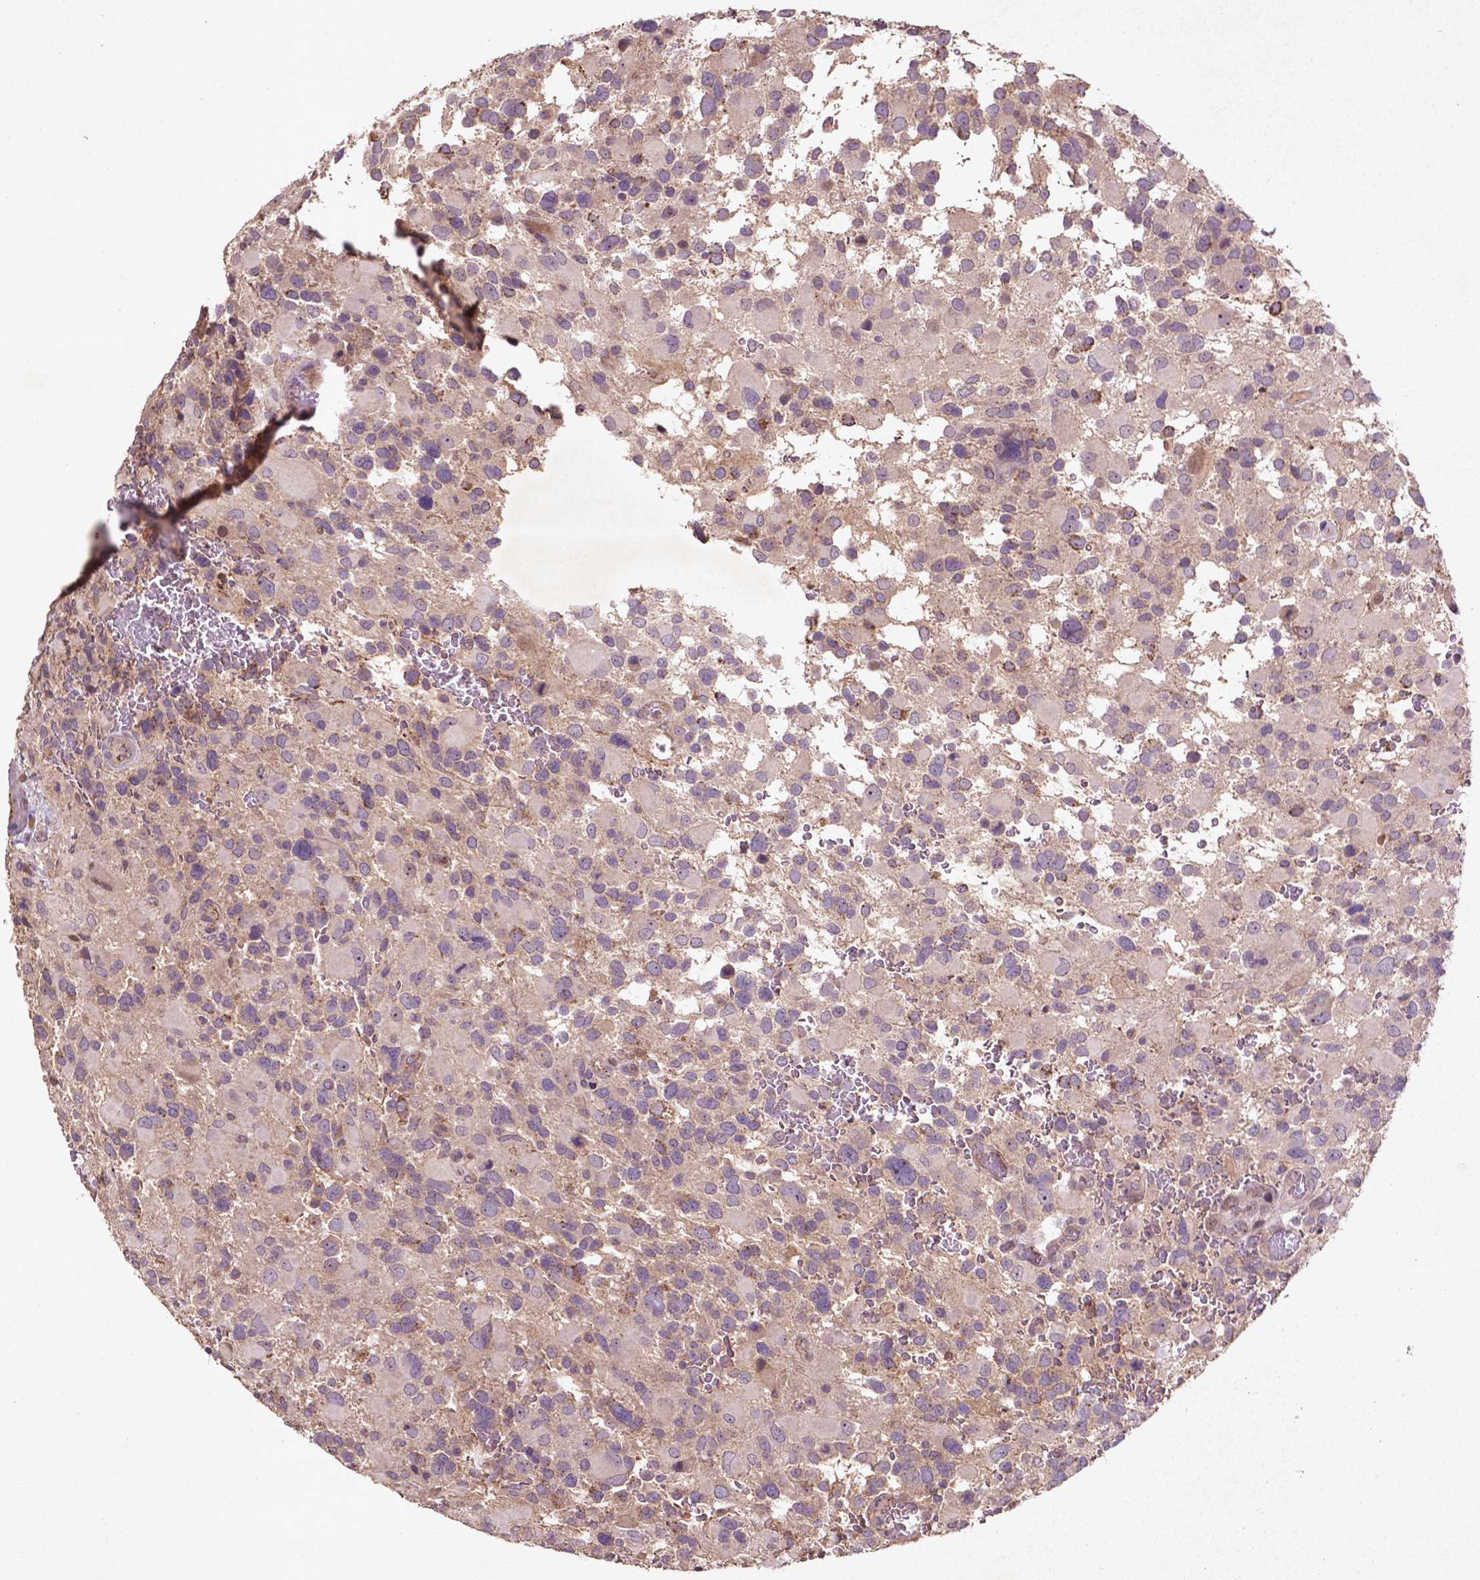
{"staining": {"intensity": "negative", "quantity": "none", "location": "none"}, "tissue": "glioma", "cell_type": "Tumor cells", "image_type": "cancer", "snomed": [{"axis": "morphology", "description": "Glioma, malignant, Low grade"}, {"axis": "topography", "description": "Brain"}], "caption": "Glioma stained for a protein using immunohistochemistry reveals no staining tumor cells.", "gene": "COQ2", "patient": {"sex": "female", "age": 32}}